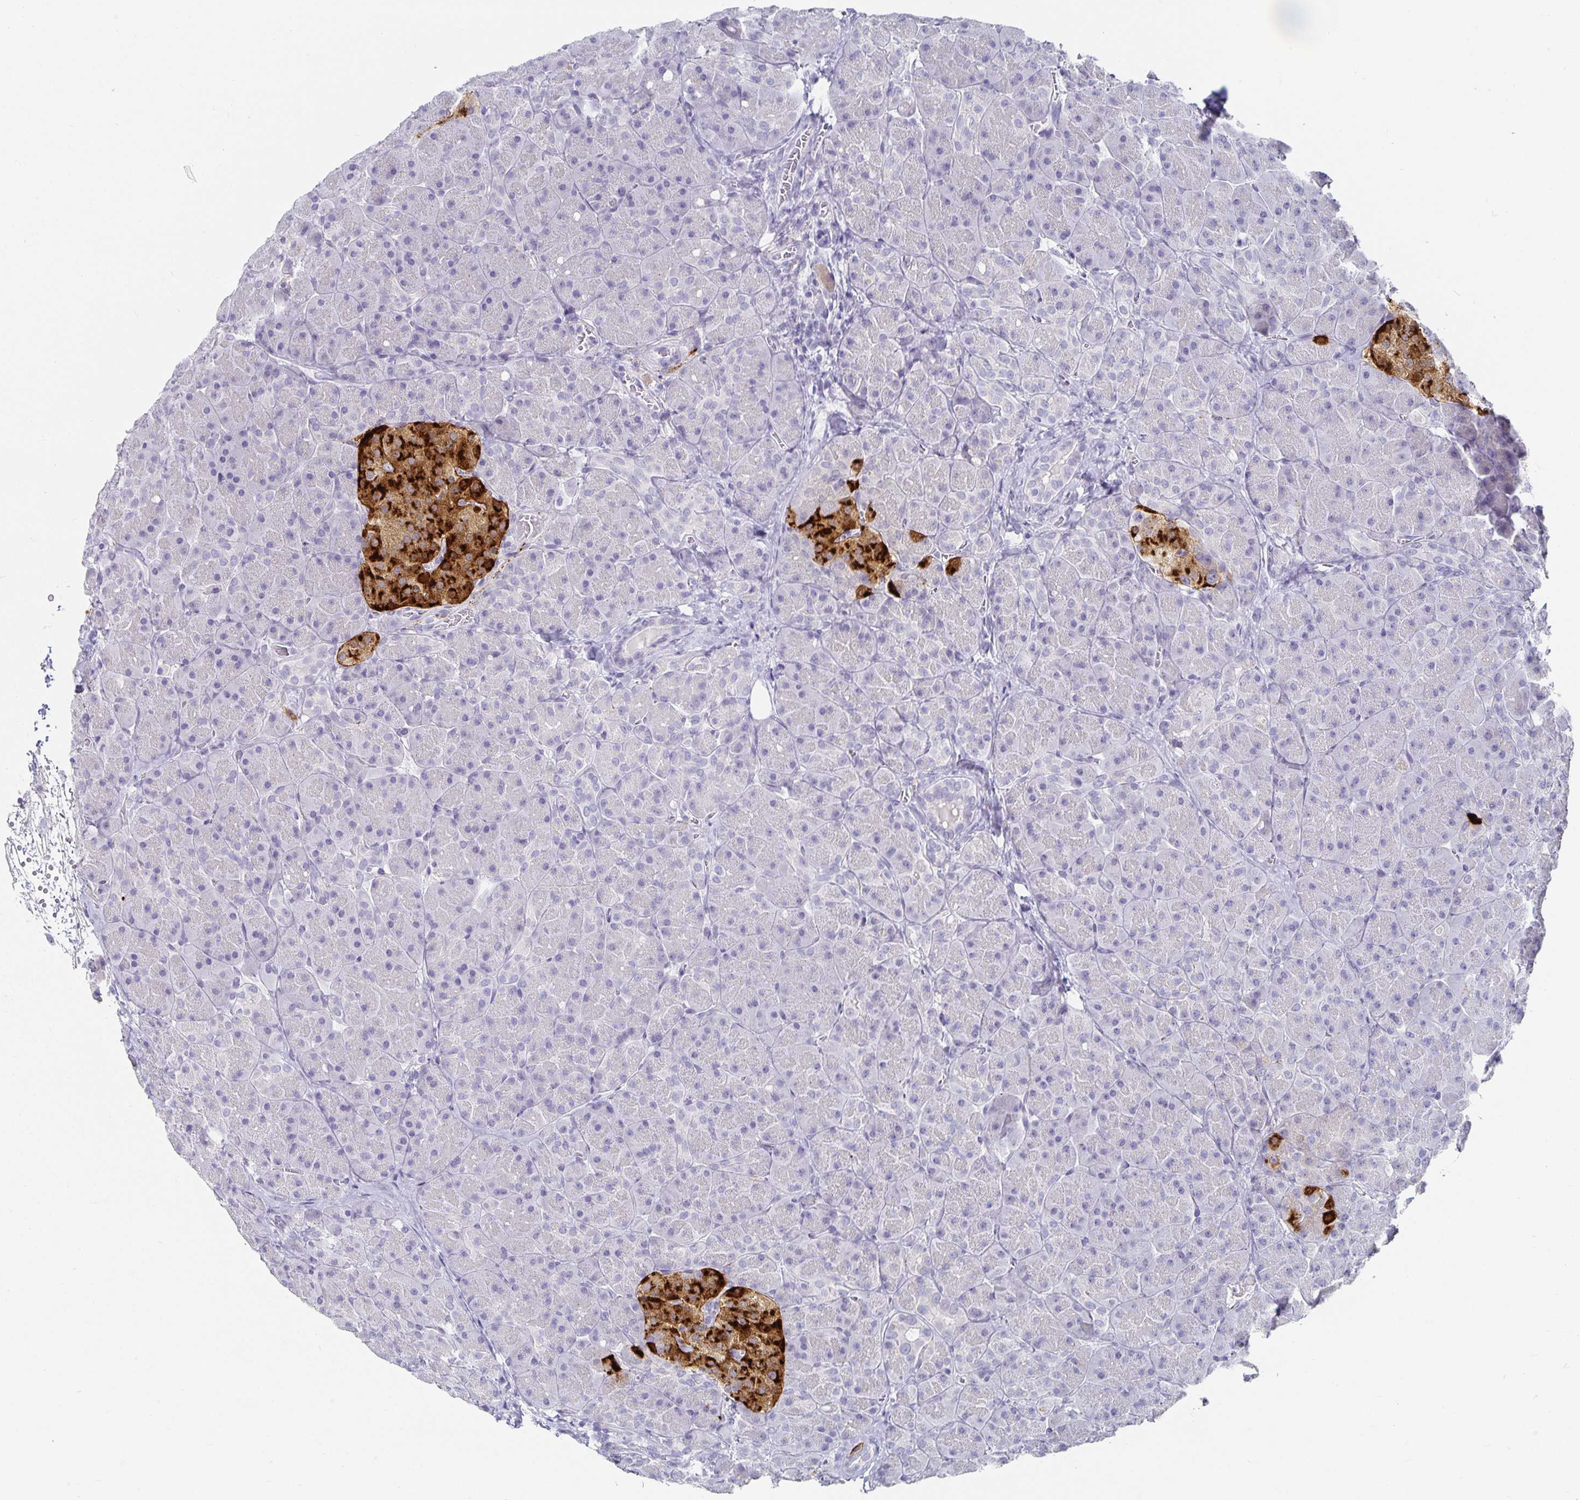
{"staining": {"intensity": "negative", "quantity": "none", "location": "none"}, "tissue": "pancreas", "cell_type": "Exocrine glandular cells", "image_type": "normal", "snomed": [{"axis": "morphology", "description": "Normal tissue, NOS"}, {"axis": "topography", "description": "Pancreas"}], "caption": "The micrograph displays no significant expression in exocrine glandular cells of pancreas. Brightfield microscopy of immunohistochemistry (IHC) stained with DAB (brown) and hematoxylin (blue), captured at high magnification.", "gene": "CHGA", "patient": {"sex": "male", "age": 55}}